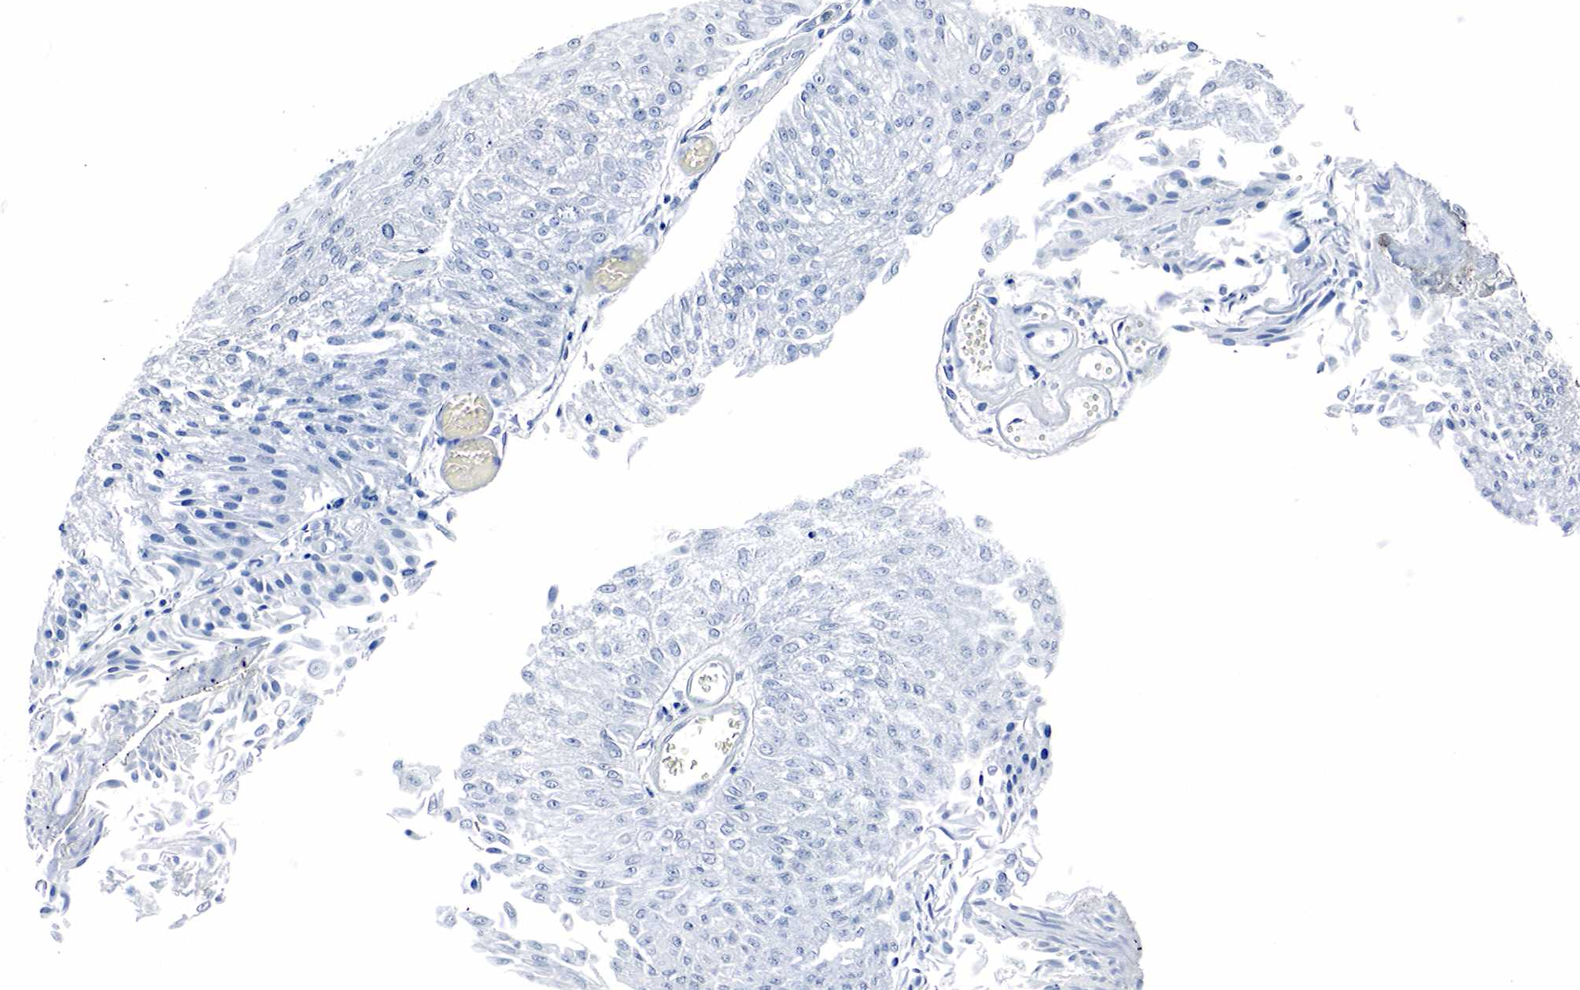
{"staining": {"intensity": "negative", "quantity": "none", "location": "none"}, "tissue": "urothelial cancer", "cell_type": "Tumor cells", "image_type": "cancer", "snomed": [{"axis": "morphology", "description": "Urothelial carcinoma, Low grade"}, {"axis": "topography", "description": "Urinary bladder"}], "caption": "DAB immunohistochemical staining of human urothelial cancer reveals no significant staining in tumor cells. (IHC, brightfield microscopy, high magnification).", "gene": "GAST", "patient": {"sex": "male", "age": 86}}